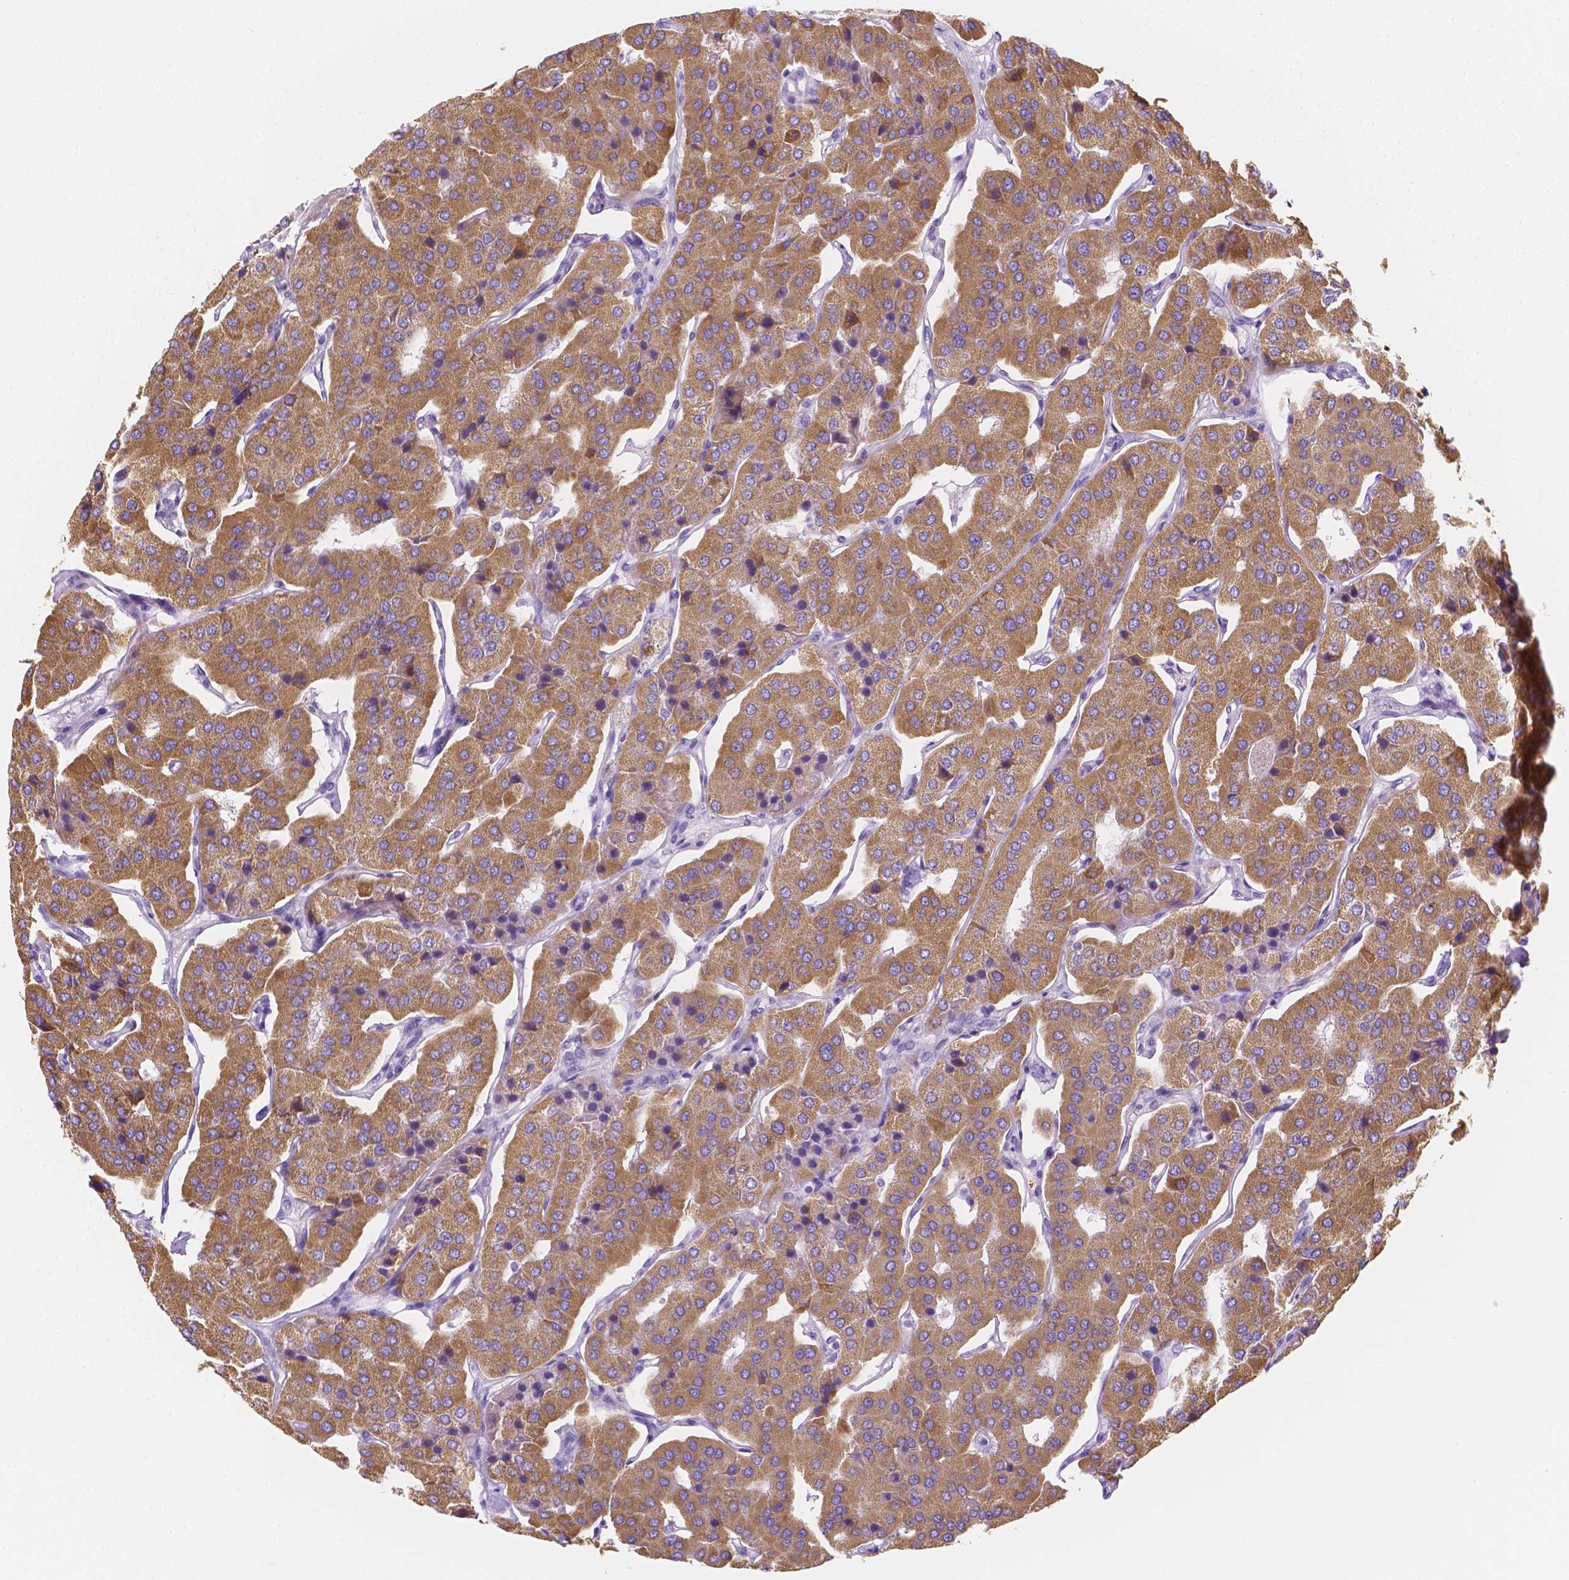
{"staining": {"intensity": "moderate", "quantity": ">75%", "location": "cytoplasmic/membranous"}, "tissue": "parathyroid gland", "cell_type": "Glandular cells", "image_type": "normal", "snomed": [{"axis": "morphology", "description": "Normal tissue, NOS"}, {"axis": "morphology", "description": "Adenoma, NOS"}, {"axis": "topography", "description": "Parathyroid gland"}], "caption": "DAB immunohistochemical staining of unremarkable parathyroid gland shows moderate cytoplasmic/membranous protein positivity in about >75% of glandular cells. Nuclei are stained in blue.", "gene": "SGTB", "patient": {"sex": "female", "age": 86}}